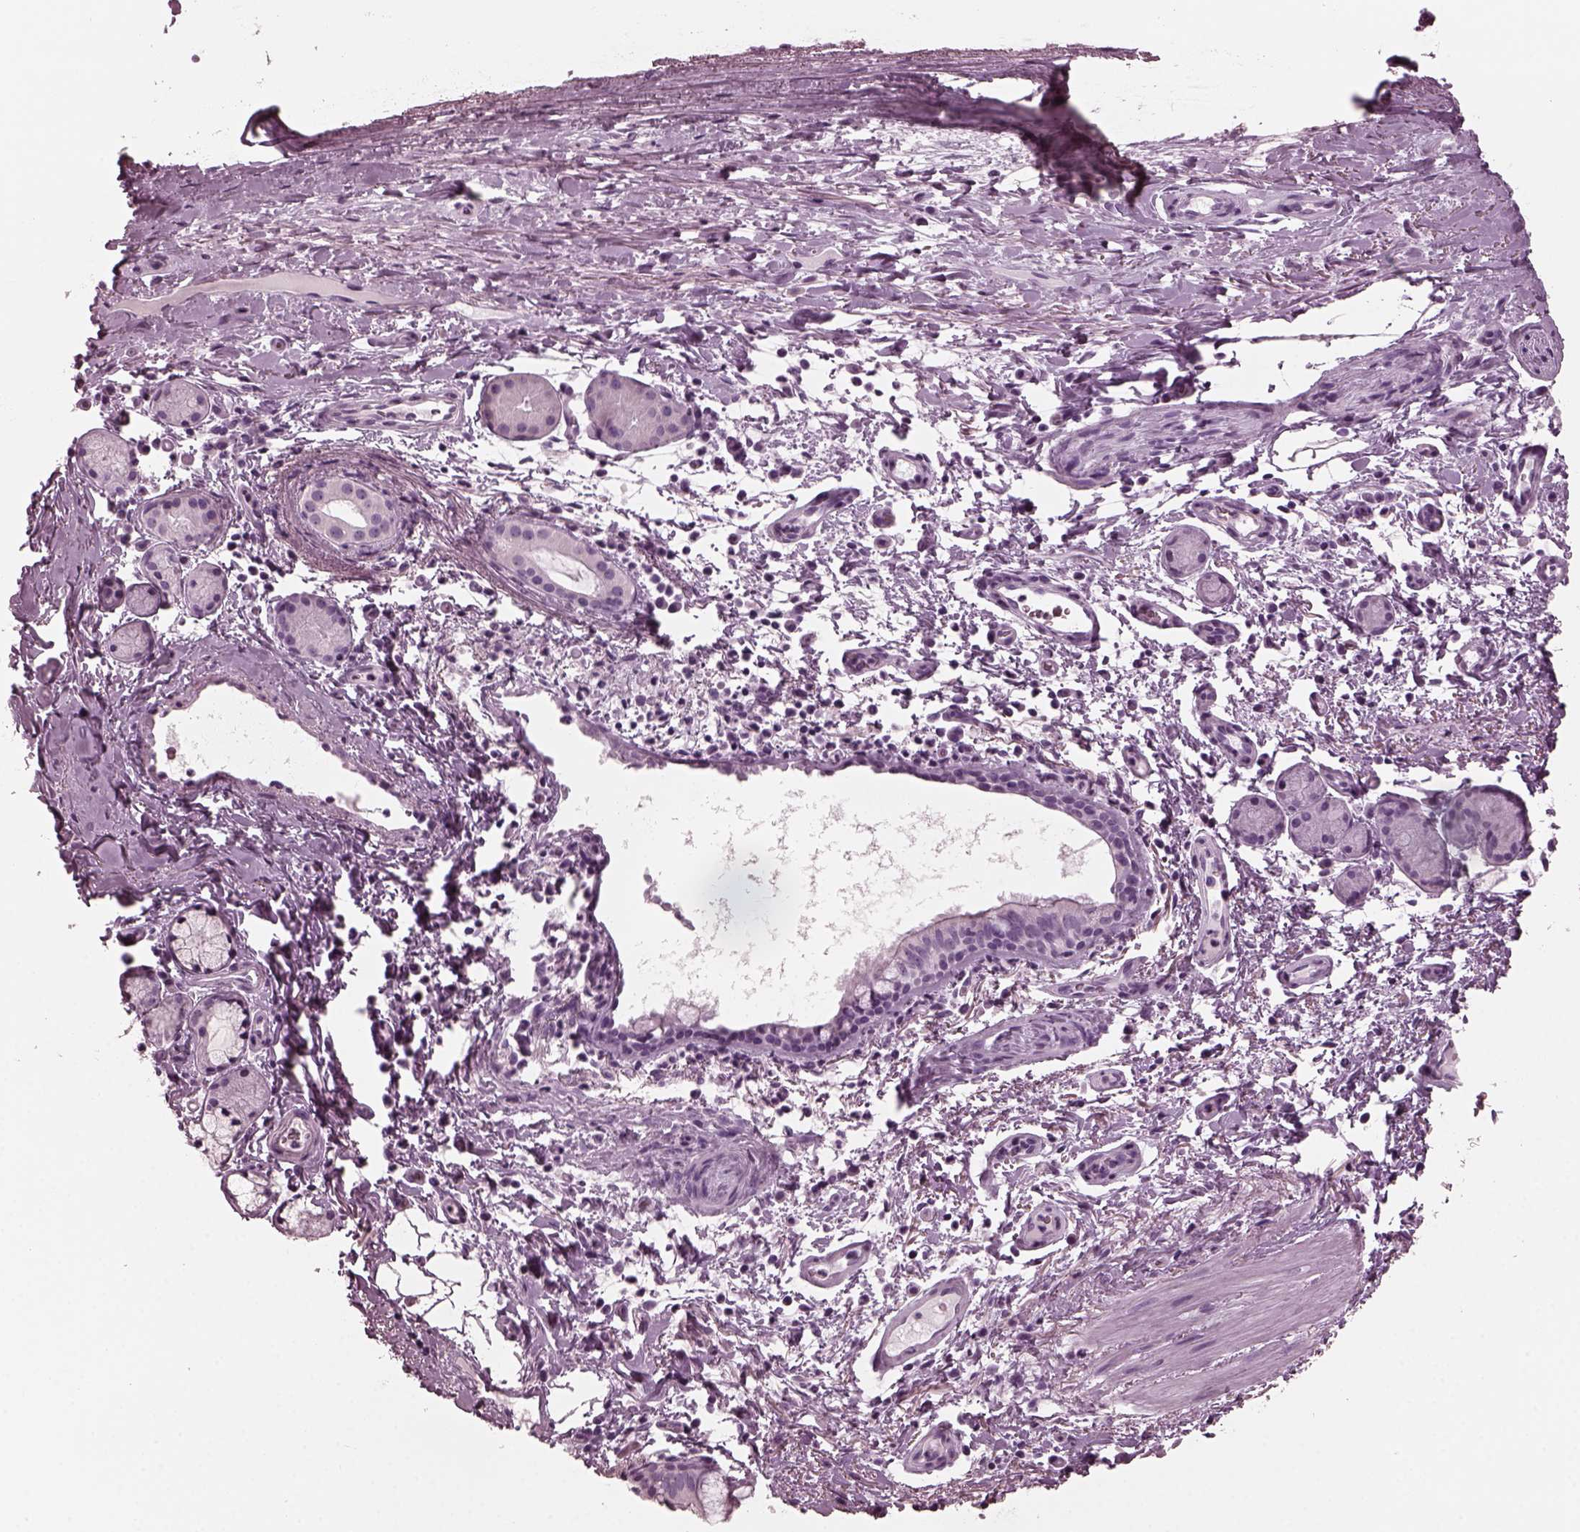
{"staining": {"intensity": "negative", "quantity": "none", "location": "none"}, "tissue": "bronchus", "cell_type": "Respiratory epithelial cells", "image_type": "normal", "snomed": [{"axis": "morphology", "description": "Normal tissue, NOS"}, {"axis": "topography", "description": "Bronchus"}], "caption": "Immunohistochemistry (IHC) photomicrograph of normal human bronchus stained for a protein (brown), which demonstrates no positivity in respiratory epithelial cells. Nuclei are stained in blue.", "gene": "RCVRN", "patient": {"sex": "female", "age": 64}}